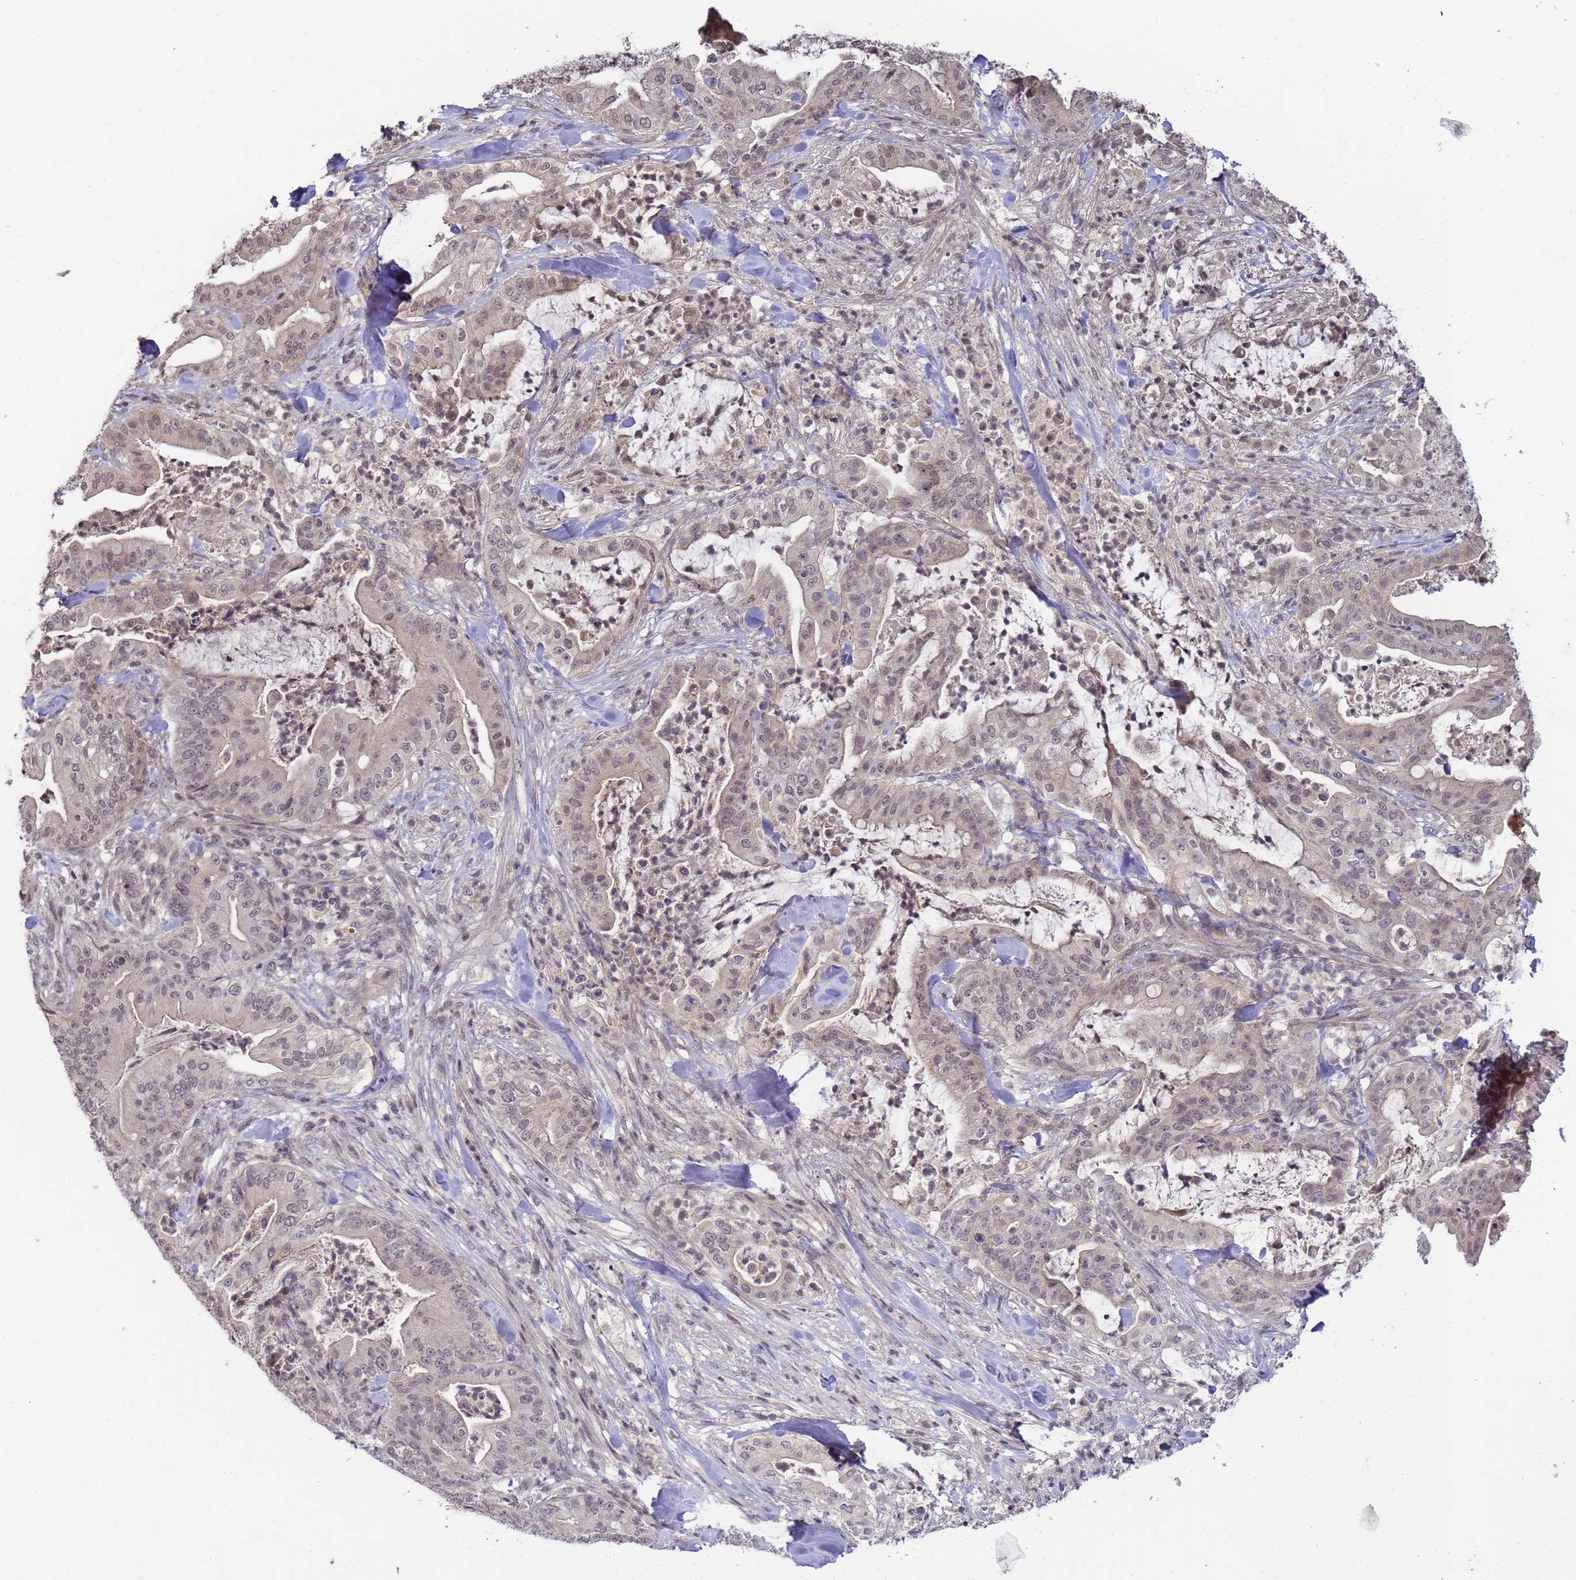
{"staining": {"intensity": "negative", "quantity": "none", "location": "none"}, "tissue": "pancreatic cancer", "cell_type": "Tumor cells", "image_type": "cancer", "snomed": [{"axis": "morphology", "description": "Adenocarcinoma, NOS"}, {"axis": "topography", "description": "Pancreas"}], "caption": "Immunohistochemical staining of pancreatic adenocarcinoma reveals no significant expression in tumor cells.", "gene": "MYL7", "patient": {"sex": "male", "age": 71}}